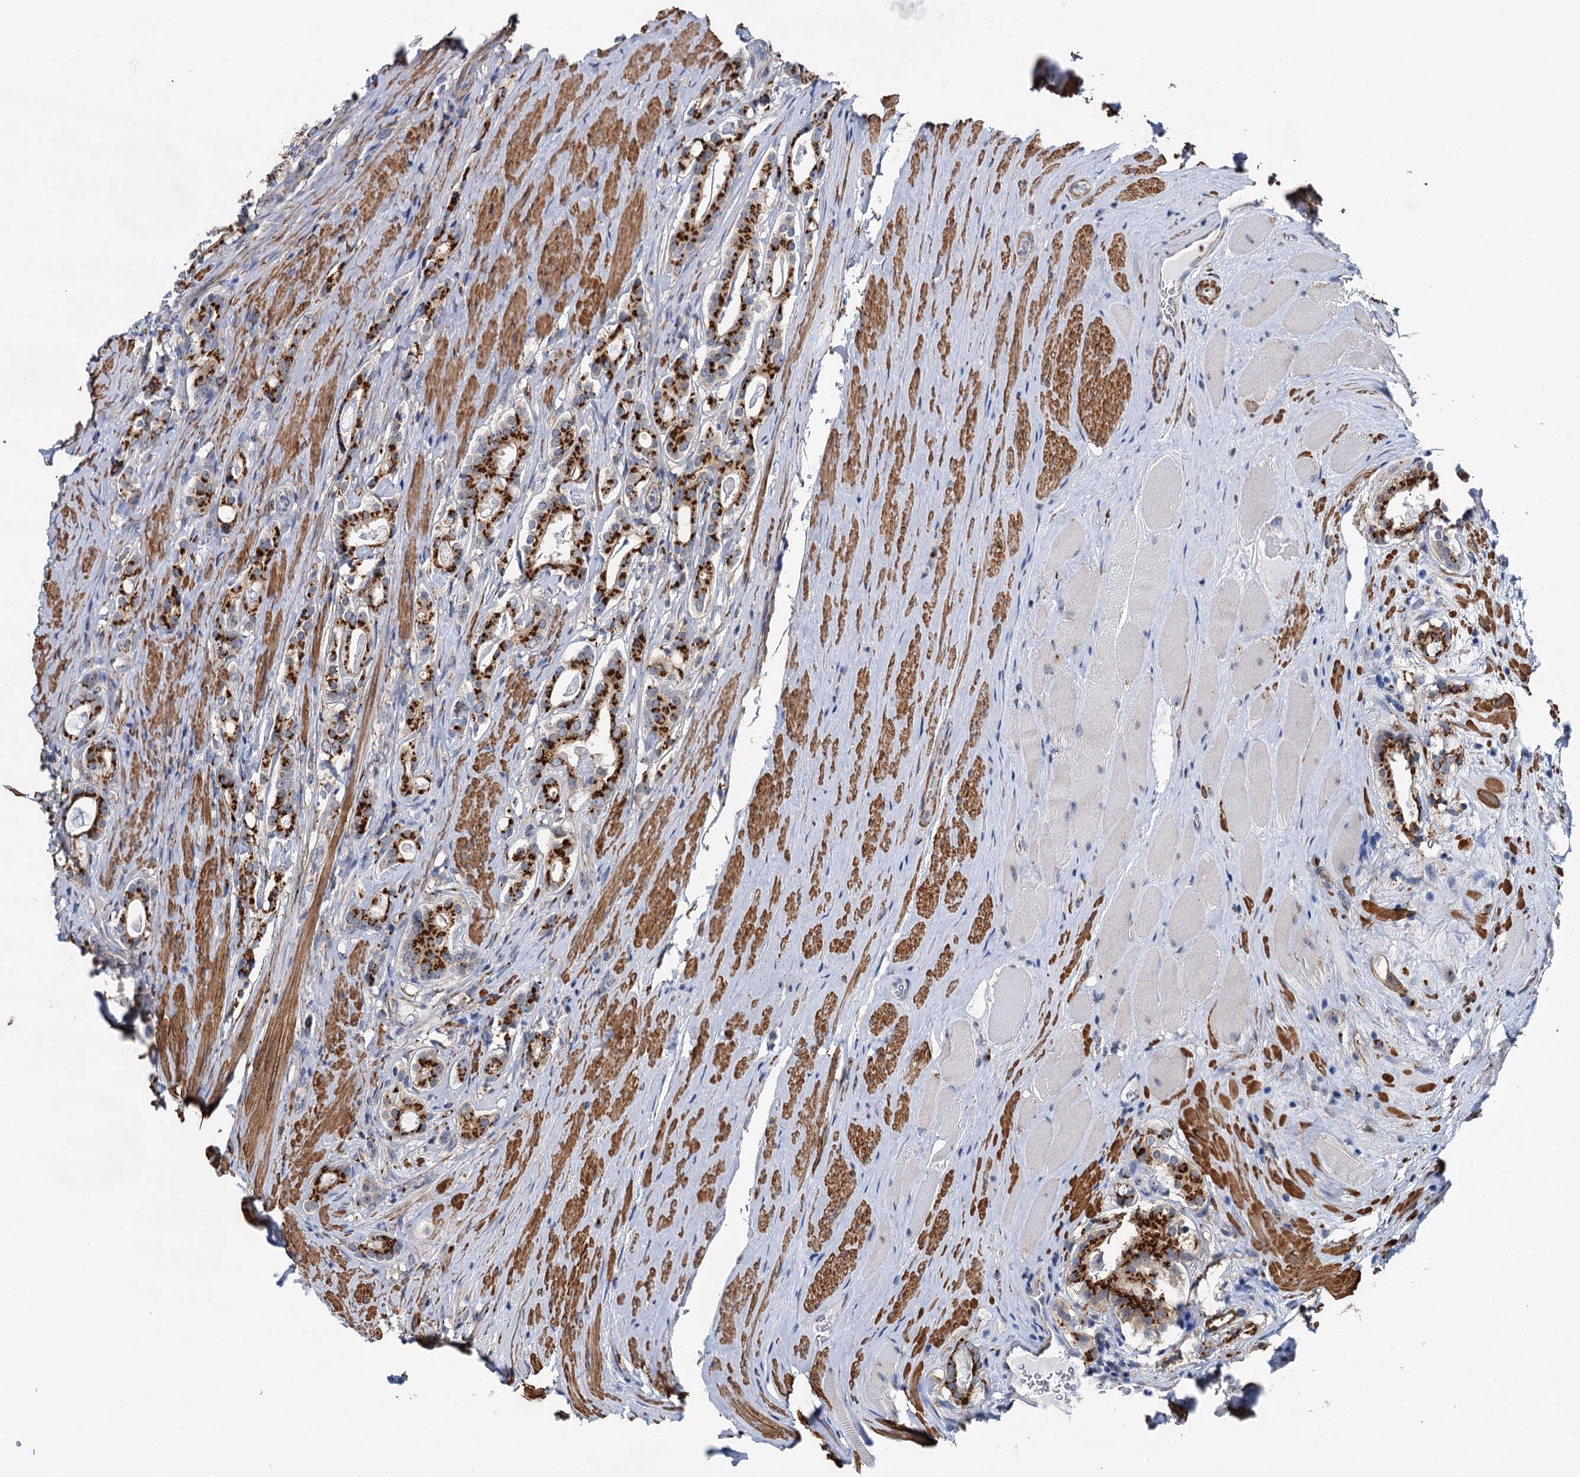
{"staining": {"intensity": "strong", "quantity": ">75%", "location": "cytoplasmic/membranous"}, "tissue": "prostate cancer", "cell_type": "Tumor cells", "image_type": "cancer", "snomed": [{"axis": "morphology", "description": "Adenocarcinoma, High grade"}, {"axis": "topography", "description": "Prostate"}], "caption": "Adenocarcinoma (high-grade) (prostate) stained with IHC demonstrates strong cytoplasmic/membranous staining in about >75% of tumor cells. The protein of interest is shown in brown color, while the nuclei are stained blue.", "gene": "BET1L", "patient": {"sex": "male", "age": 63}}